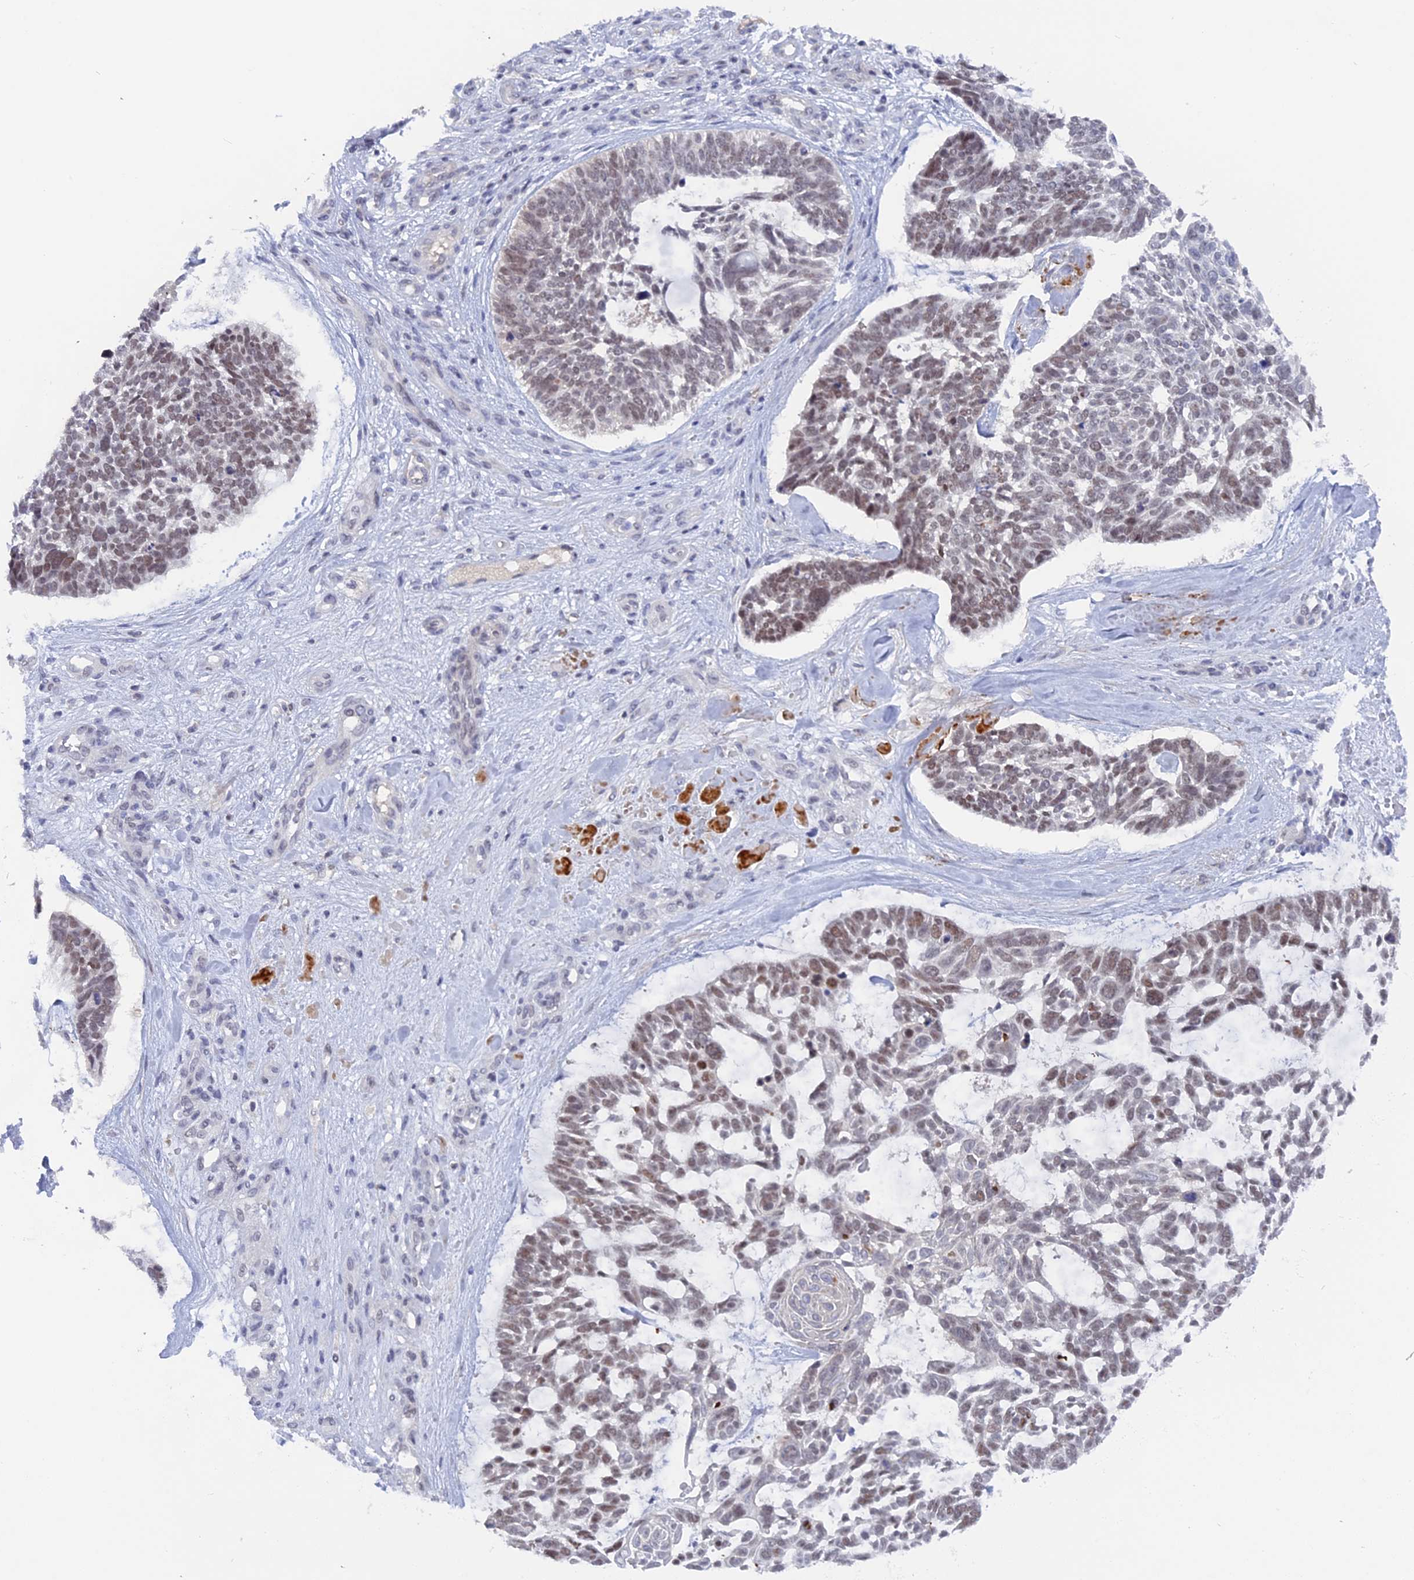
{"staining": {"intensity": "moderate", "quantity": "<25%", "location": "nuclear"}, "tissue": "skin cancer", "cell_type": "Tumor cells", "image_type": "cancer", "snomed": [{"axis": "morphology", "description": "Basal cell carcinoma"}, {"axis": "topography", "description": "Skin"}], "caption": "Immunohistochemical staining of skin basal cell carcinoma exhibits low levels of moderate nuclear protein staining in about <25% of tumor cells.", "gene": "BRD2", "patient": {"sex": "male", "age": 88}}